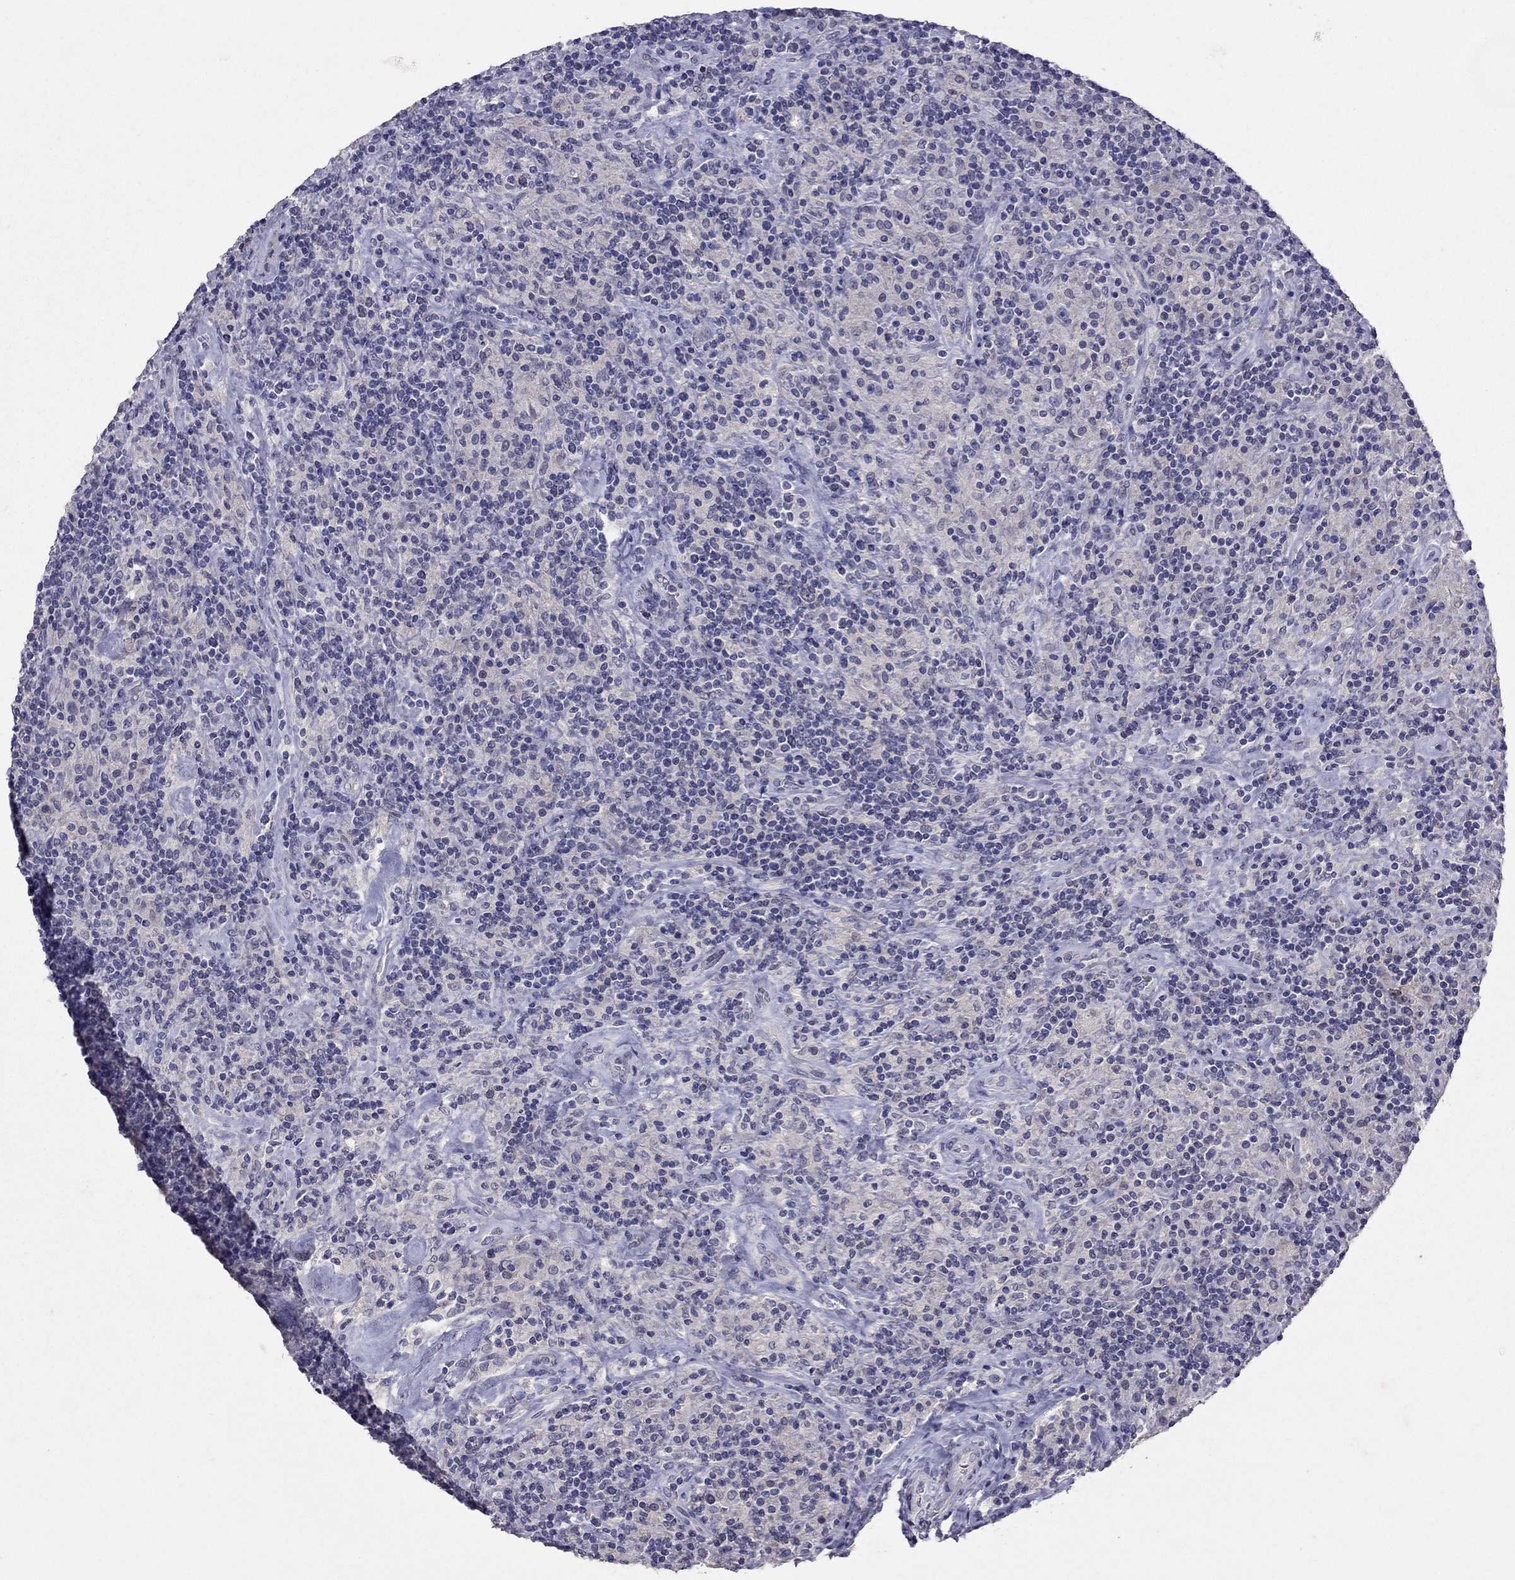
{"staining": {"intensity": "negative", "quantity": "none", "location": "none"}, "tissue": "lymphoma", "cell_type": "Tumor cells", "image_type": "cancer", "snomed": [{"axis": "morphology", "description": "Hodgkin's disease, NOS"}, {"axis": "topography", "description": "Lymph node"}], "caption": "This is an immunohistochemistry (IHC) photomicrograph of lymphoma. There is no positivity in tumor cells.", "gene": "FST", "patient": {"sex": "male", "age": 70}}